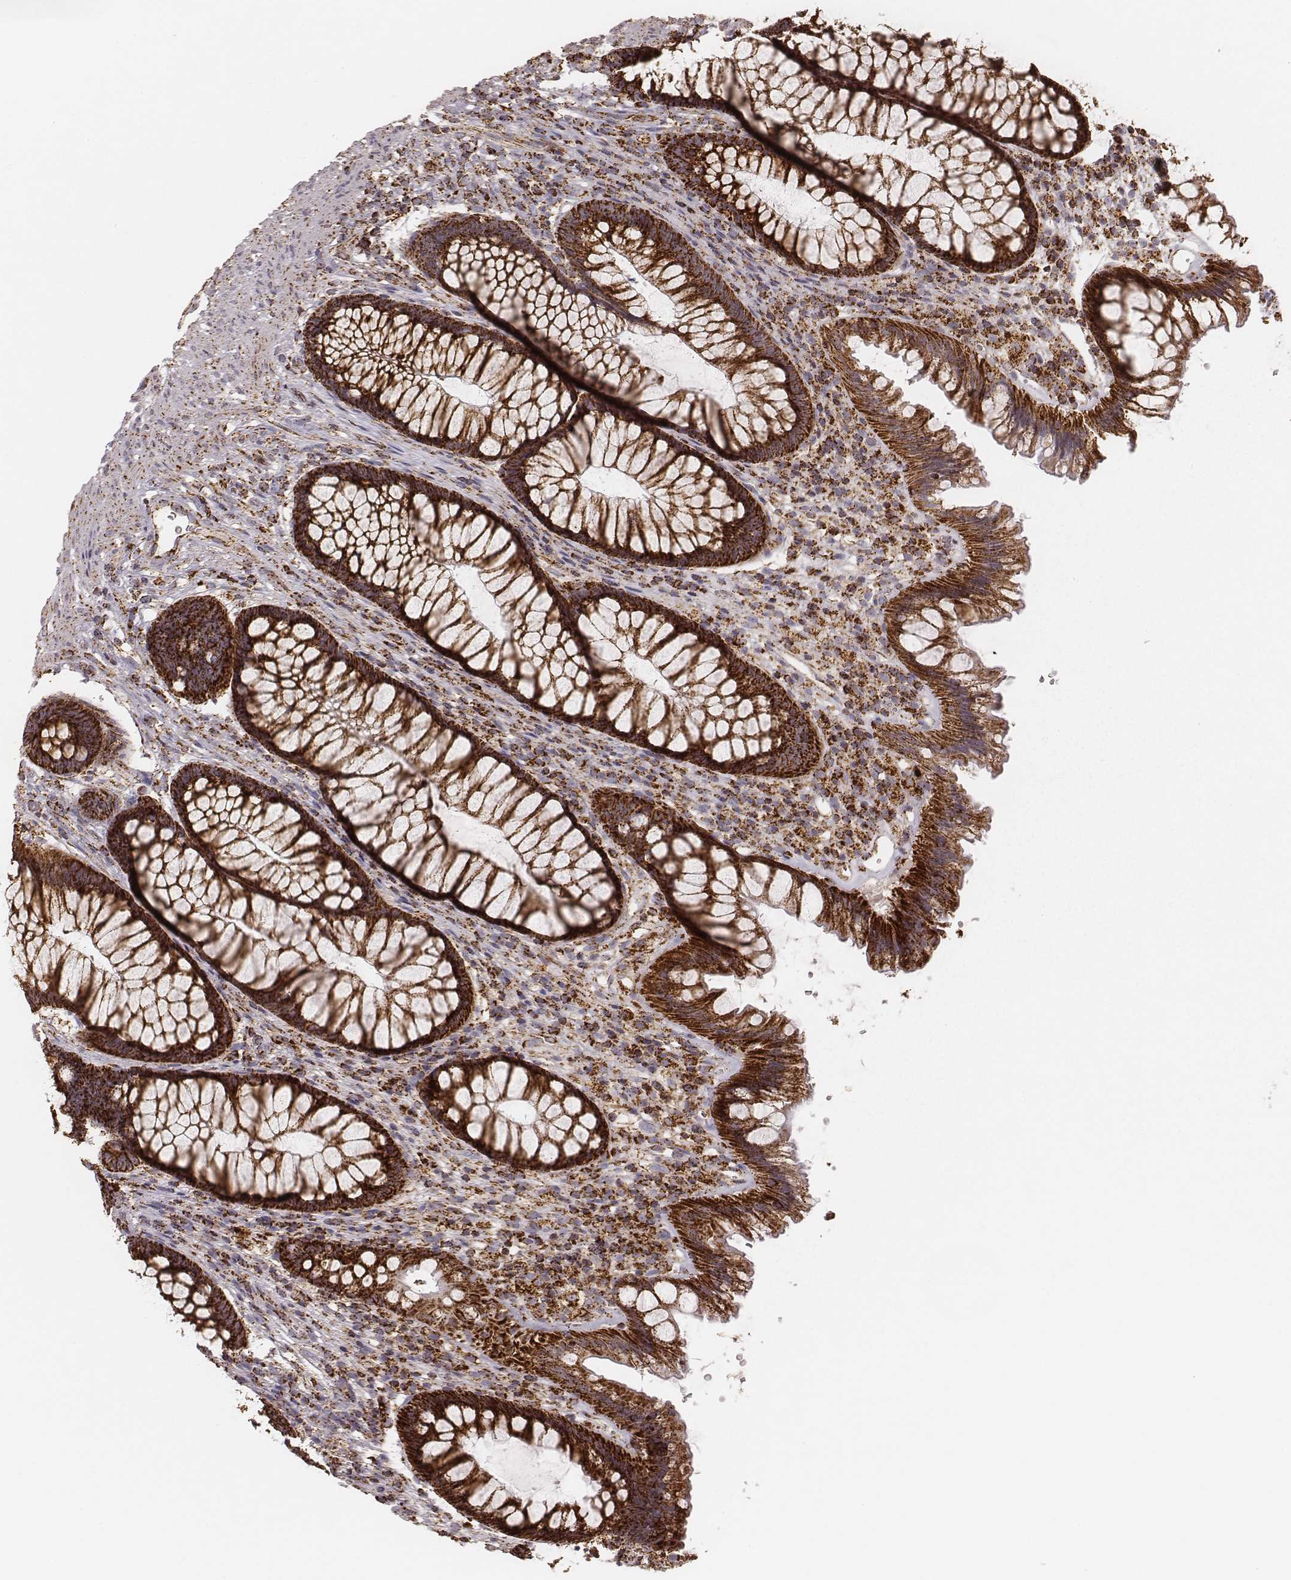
{"staining": {"intensity": "strong", "quantity": ">75%", "location": "cytoplasmic/membranous"}, "tissue": "rectum", "cell_type": "Glandular cells", "image_type": "normal", "snomed": [{"axis": "morphology", "description": "Normal tissue, NOS"}, {"axis": "topography", "description": "Smooth muscle"}, {"axis": "topography", "description": "Rectum"}], "caption": "Protein expression analysis of unremarkable rectum displays strong cytoplasmic/membranous expression in approximately >75% of glandular cells. Using DAB (3,3'-diaminobenzidine) (brown) and hematoxylin (blue) stains, captured at high magnification using brightfield microscopy.", "gene": "CS", "patient": {"sex": "male", "age": 53}}